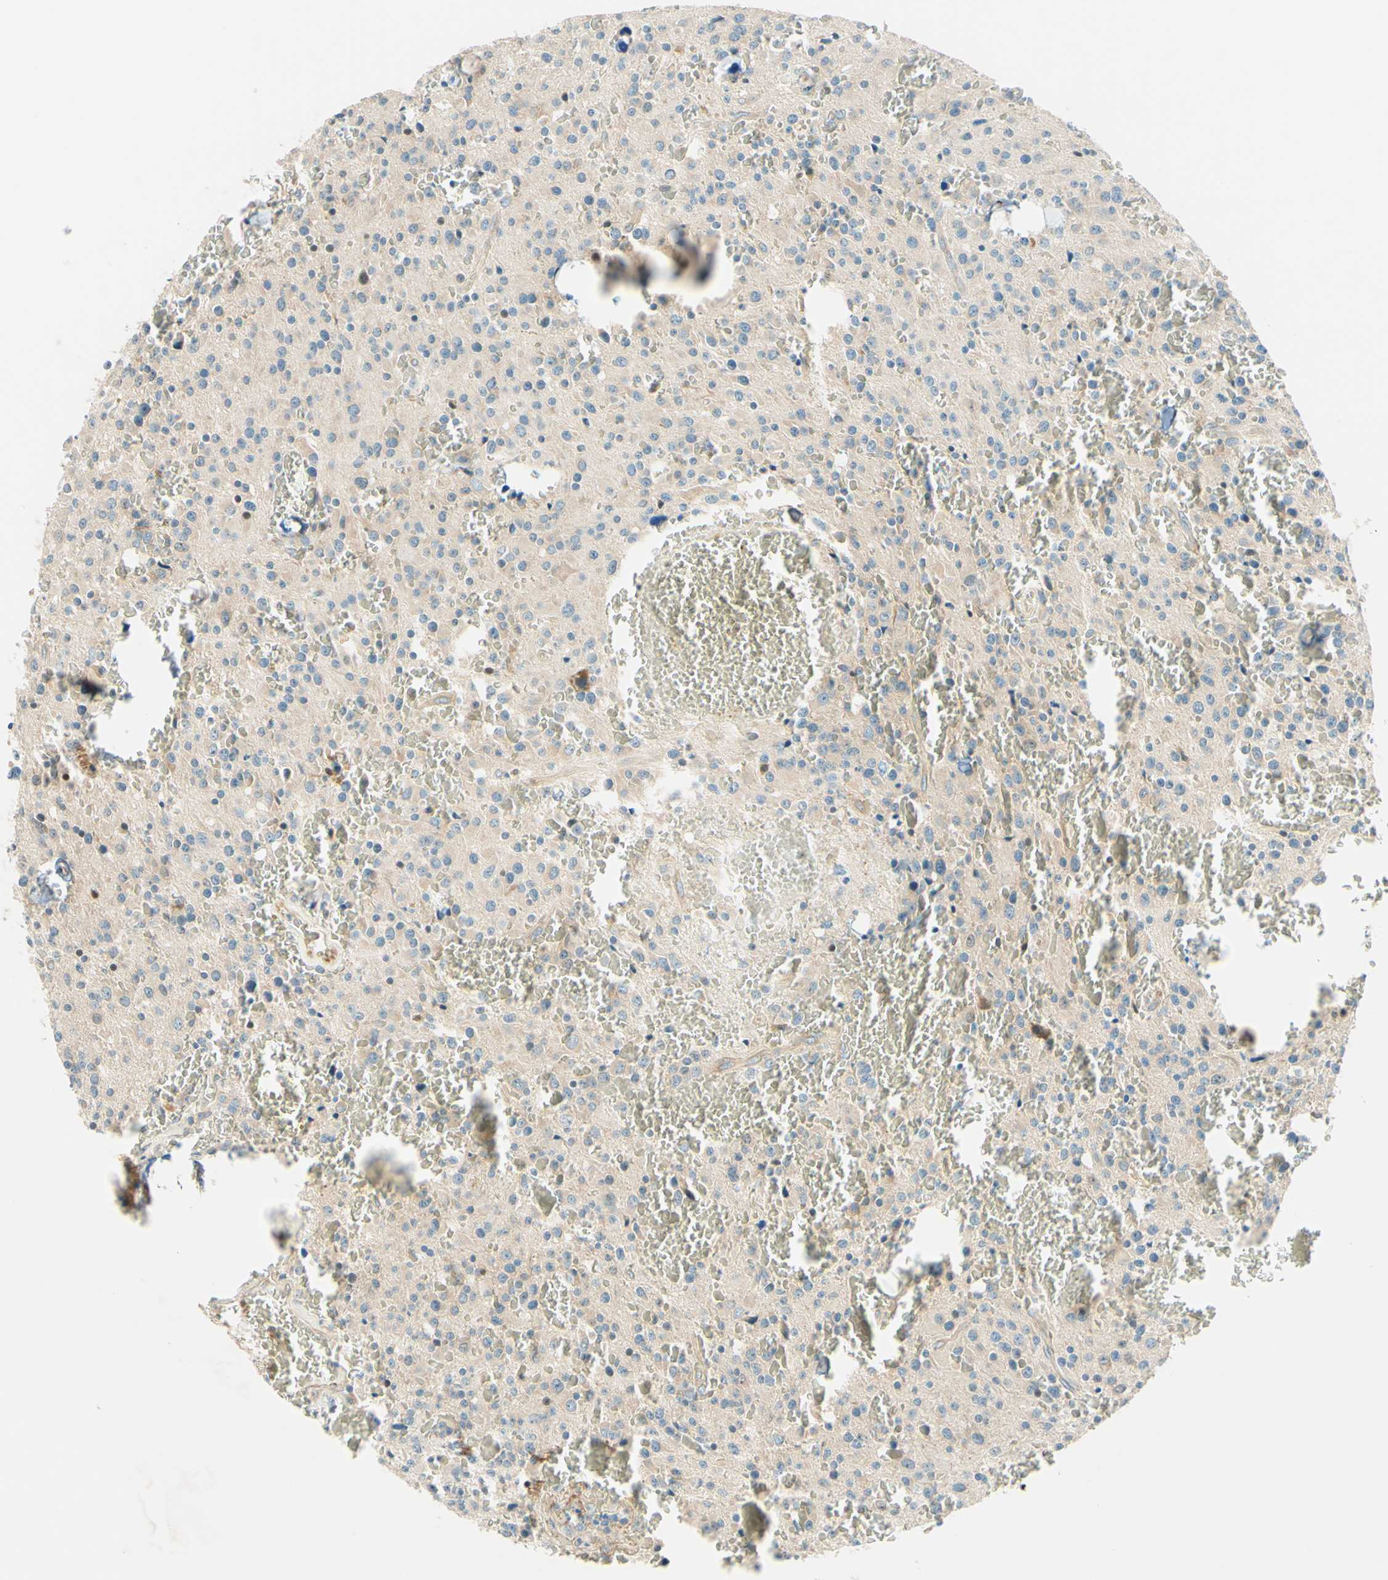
{"staining": {"intensity": "weak", "quantity": "<25%", "location": "cytoplasmic/membranous"}, "tissue": "glioma", "cell_type": "Tumor cells", "image_type": "cancer", "snomed": [{"axis": "morphology", "description": "Glioma, malignant, Low grade"}, {"axis": "topography", "description": "Brain"}], "caption": "Immunohistochemical staining of glioma displays no significant staining in tumor cells.", "gene": "TAOK2", "patient": {"sex": "male", "age": 58}}